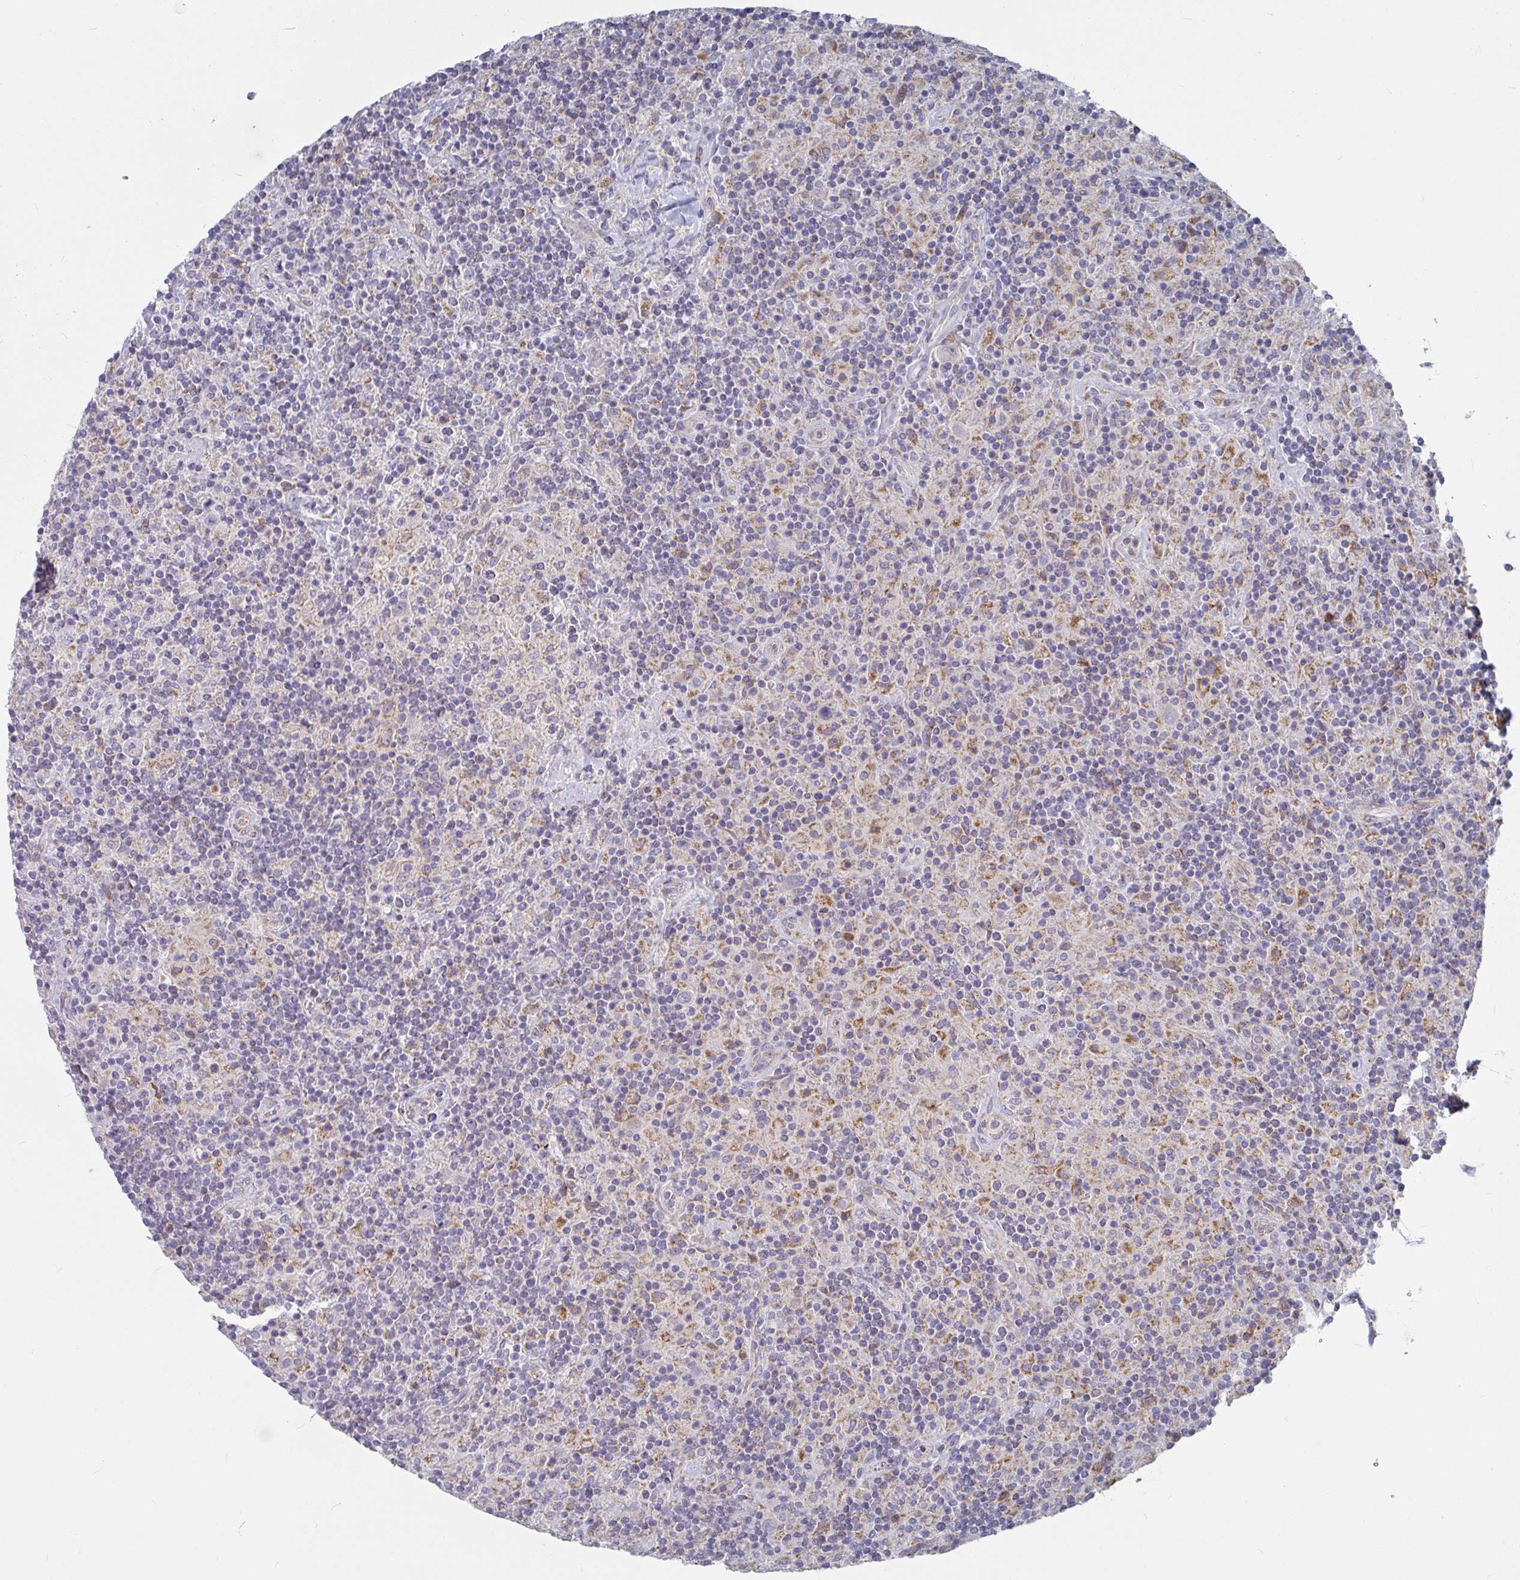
{"staining": {"intensity": "negative", "quantity": "none", "location": "none"}, "tissue": "lymphoma", "cell_type": "Tumor cells", "image_type": "cancer", "snomed": [{"axis": "morphology", "description": "Hodgkin's disease, NOS"}, {"axis": "topography", "description": "Lymph node"}], "caption": "A photomicrograph of lymphoma stained for a protein displays no brown staining in tumor cells.", "gene": "RHEBL1", "patient": {"sex": "male", "age": 70}}